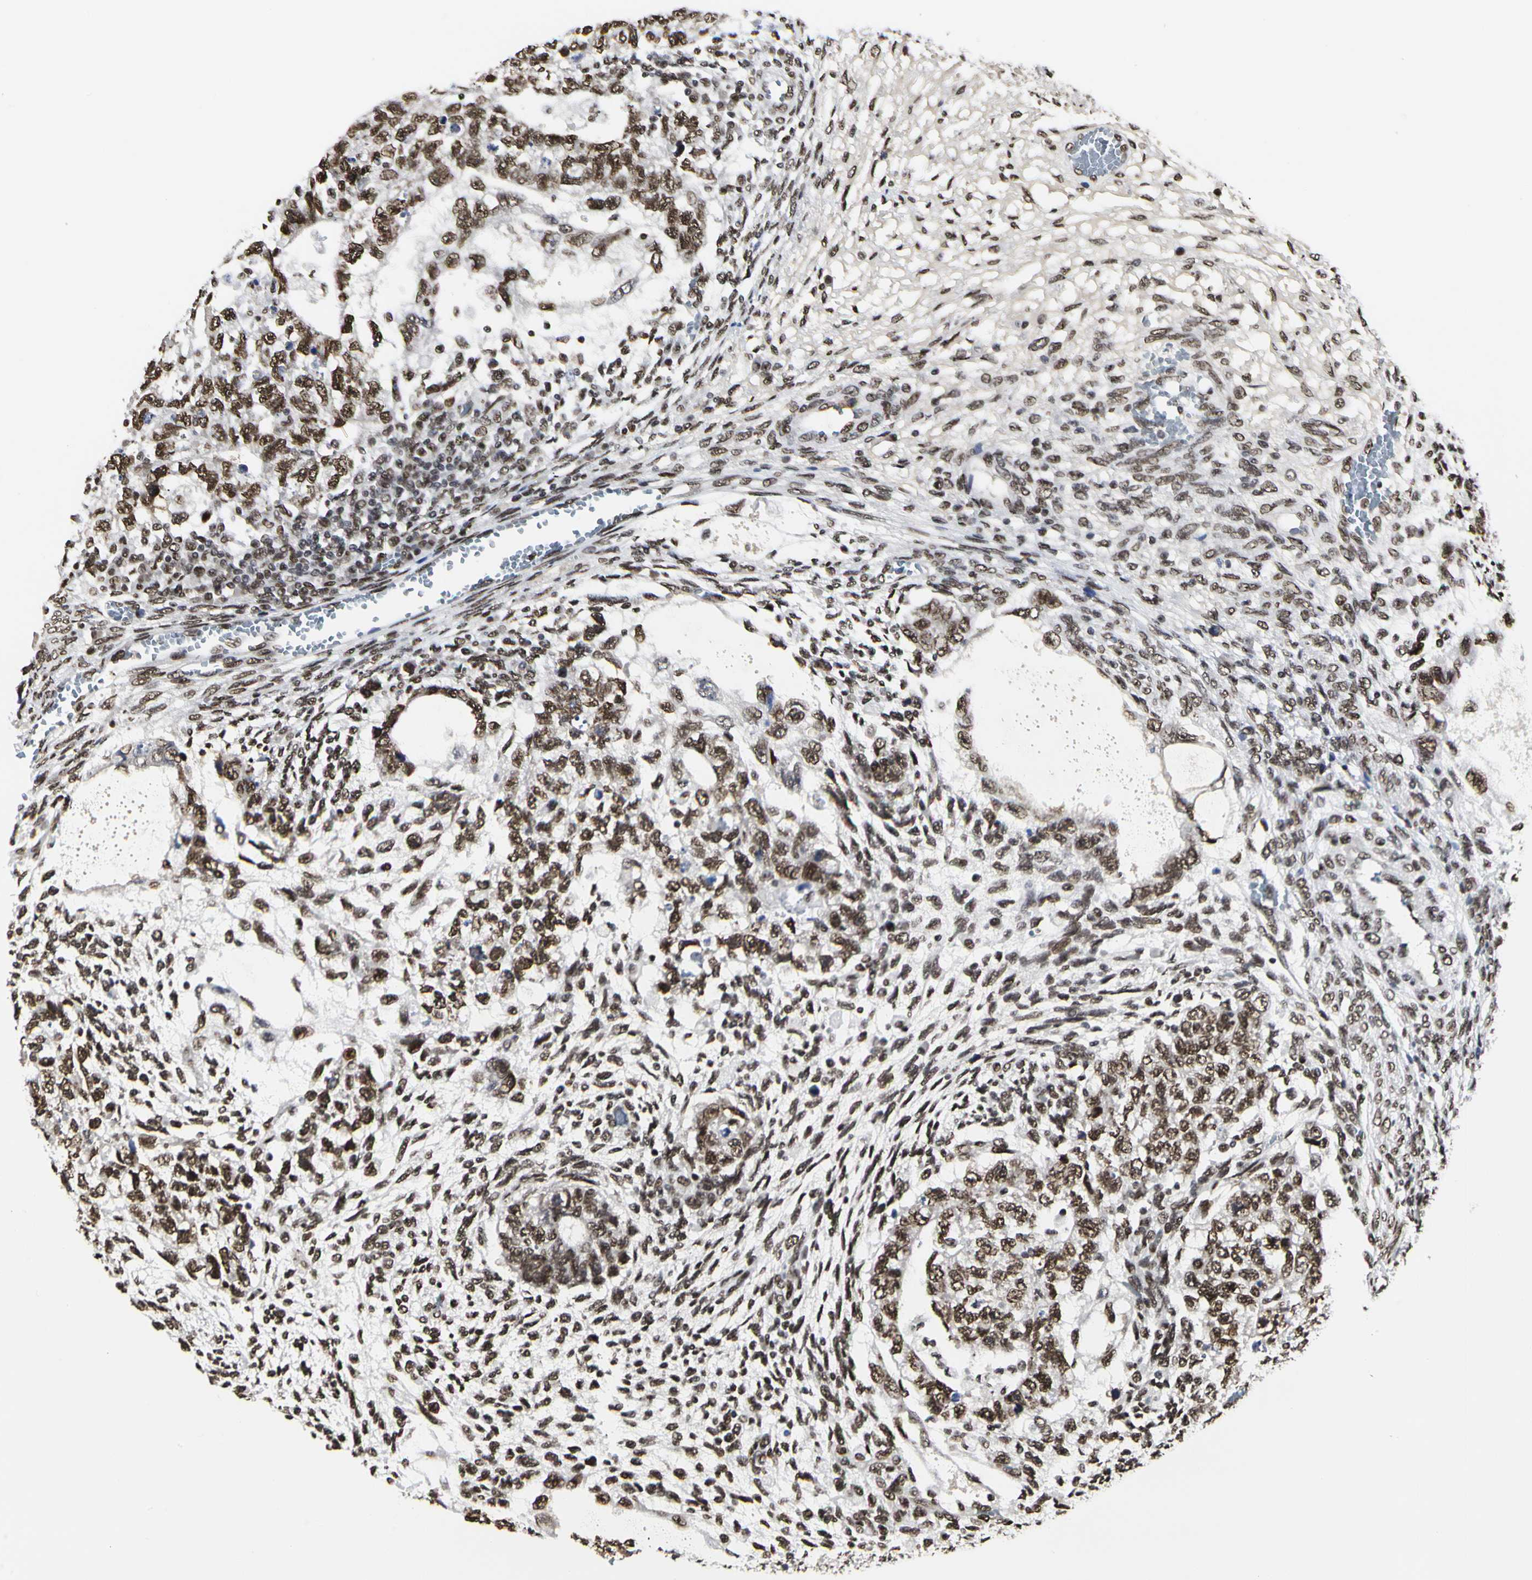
{"staining": {"intensity": "moderate", "quantity": ">75%", "location": "nuclear"}, "tissue": "testis cancer", "cell_type": "Tumor cells", "image_type": "cancer", "snomed": [{"axis": "morphology", "description": "Normal tissue, NOS"}, {"axis": "morphology", "description": "Carcinoma, Embryonal, NOS"}, {"axis": "topography", "description": "Testis"}], "caption": "Testis cancer stained with DAB (3,3'-diaminobenzidine) immunohistochemistry (IHC) exhibits medium levels of moderate nuclear positivity in approximately >75% of tumor cells.", "gene": "PRMT3", "patient": {"sex": "male", "age": 36}}